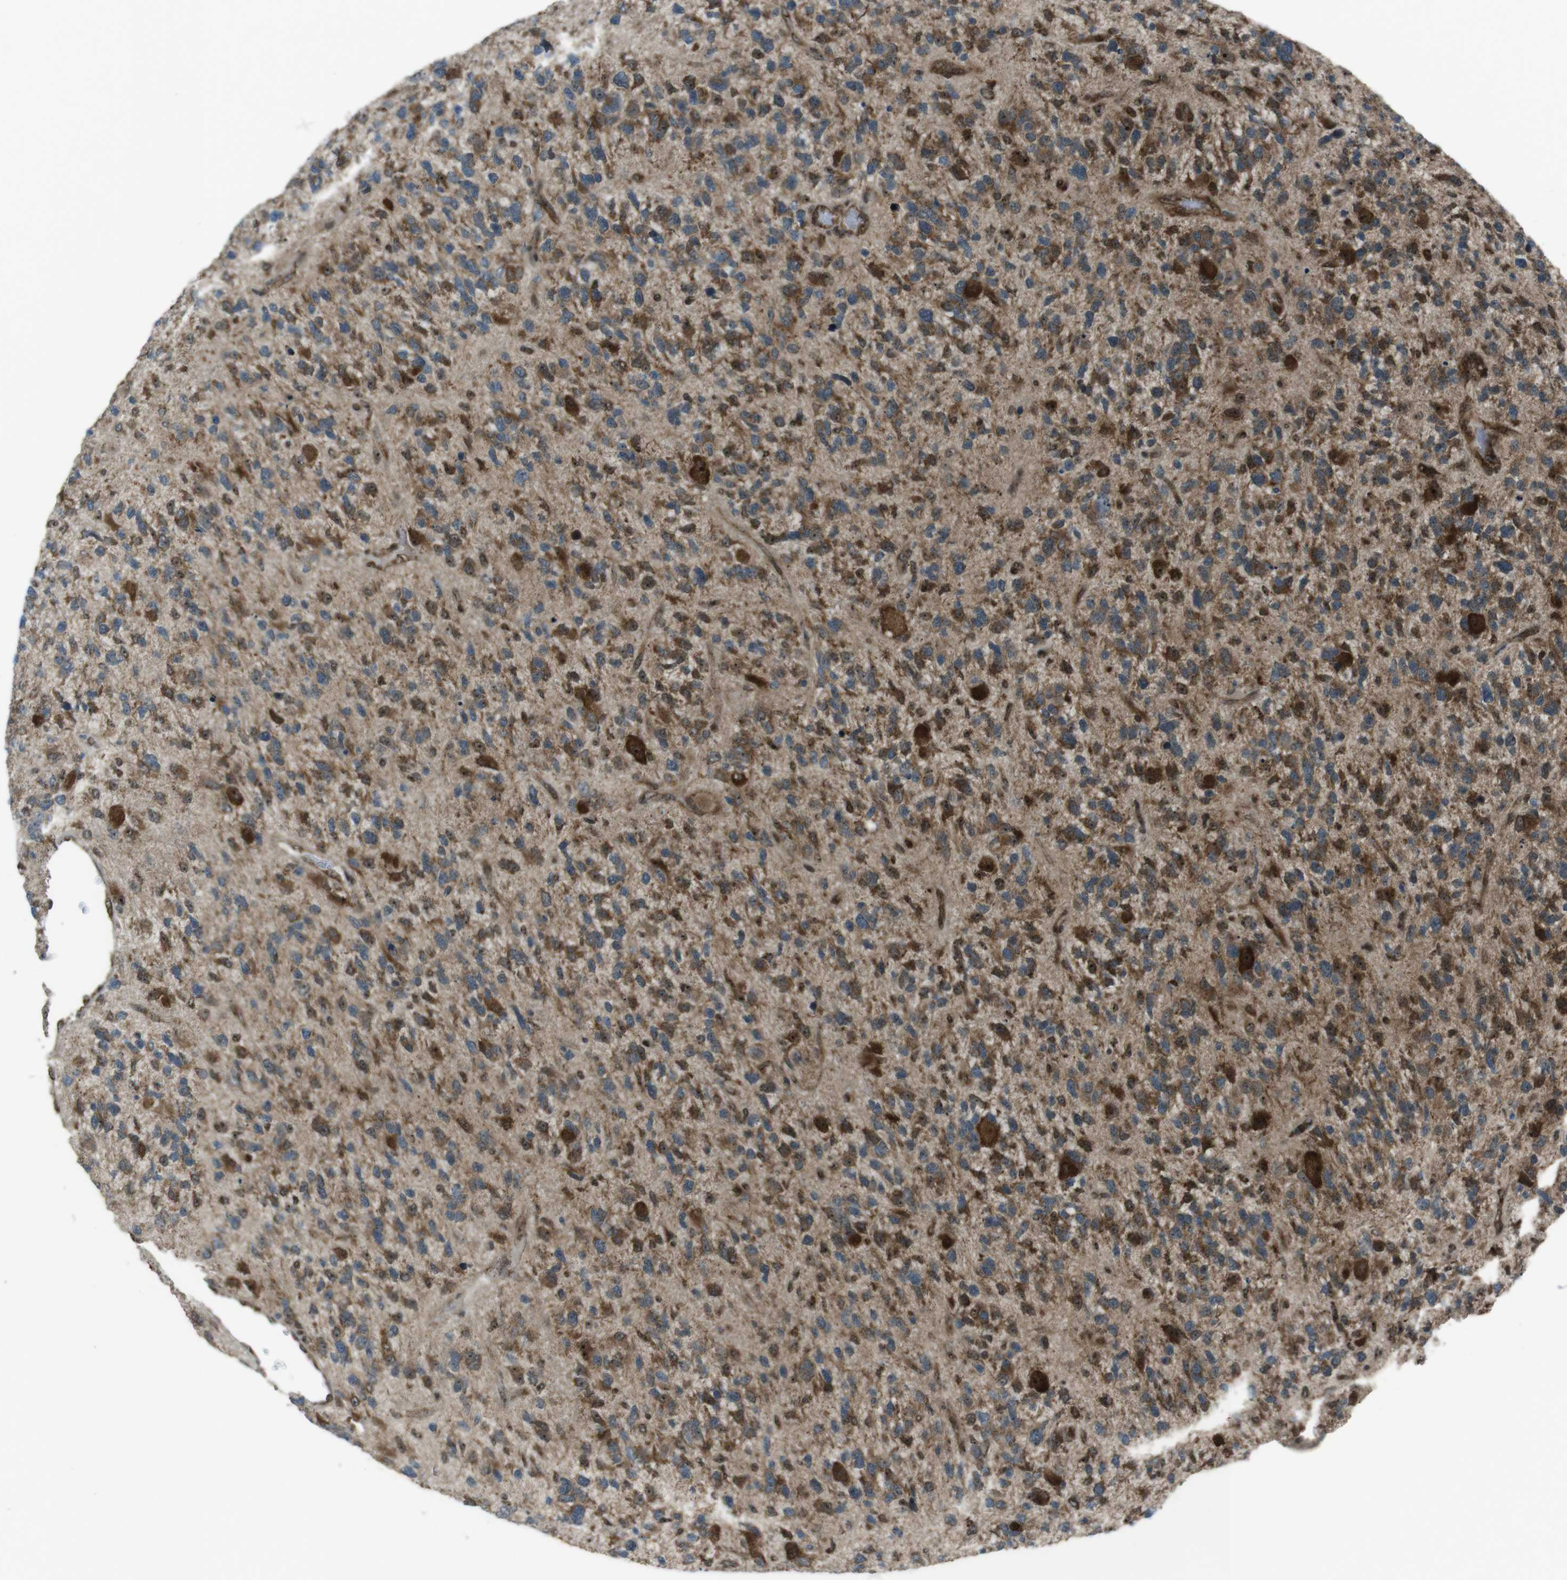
{"staining": {"intensity": "moderate", "quantity": ">75%", "location": "cytoplasmic/membranous"}, "tissue": "glioma", "cell_type": "Tumor cells", "image_type": "cancer", "snomed": [{"axis": "morphology", "description": "Glioma, malignant, High grade"}, {"axis": "topography", "description": "Brain"}], "caption": "High-grade glioma (malignant) stained with a brown dye shows moderate cytoplasmic/membranous positive expression in about >75% of tumor cells.", "gene": "CSNK1D", "patient": {"sex": "female", "age": 58}}